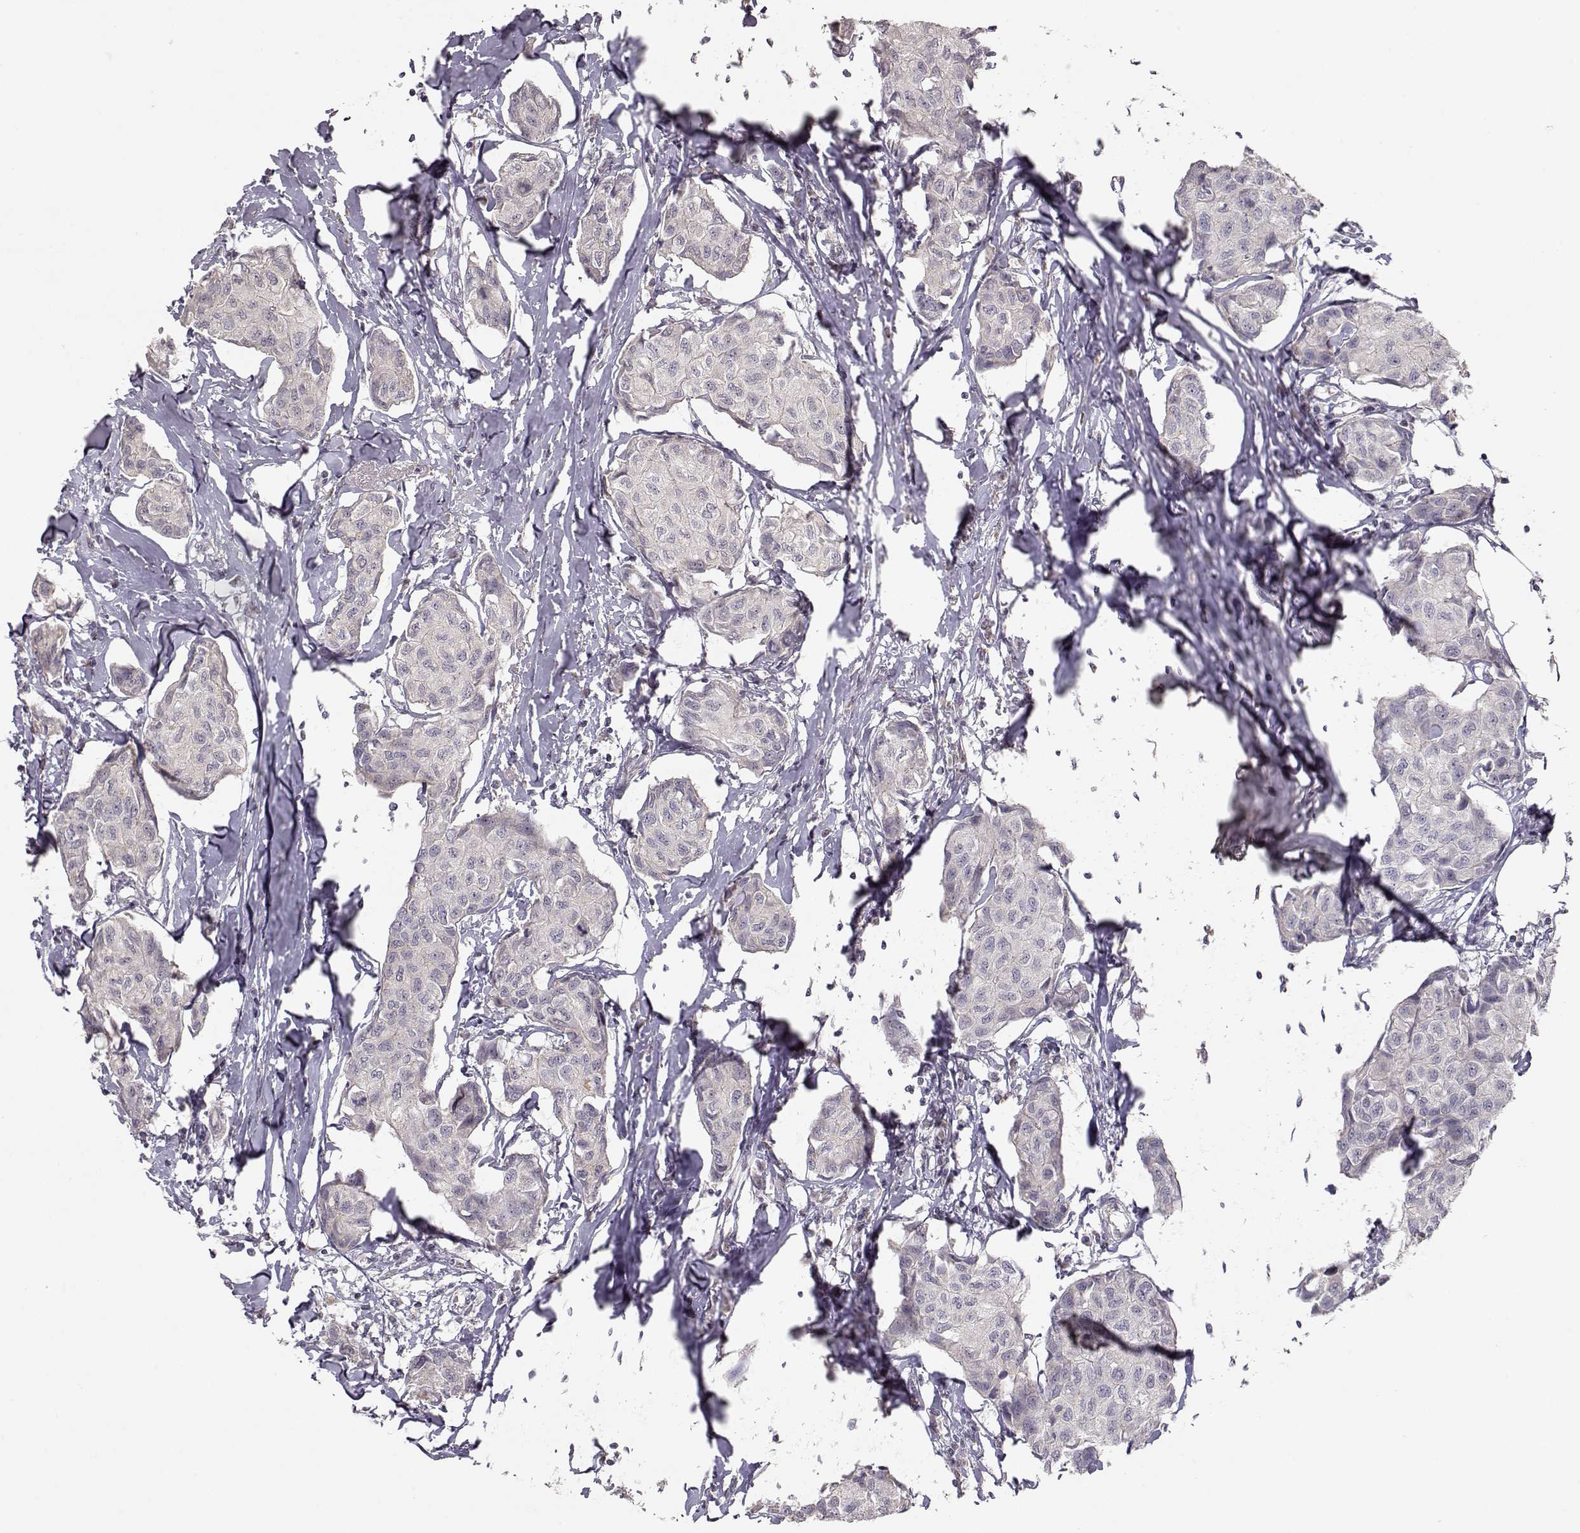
{"staining": {"intensity": "negative", "quantity": "none", "location": "none"}, "tissue": "breast cancer", "cell_type": "Tumor cells", "image_type": "cancer", "snomed": [{"axis": "morphology", "description": "Duct carcinoma"}, {"axis": "topography", "description": "Breast"}], "caption": "This image is of breast cancer (intraductal carcinoma) stained with IHC to label a protein in brown with the nuclei are counter-stained blue. There is no staining in tumor cells. (Immunohistochemistry (ihc), brightfield microscopy, high magnification).", "gene": "PNMT", "patient": {"sex": "female", "age": 80}}